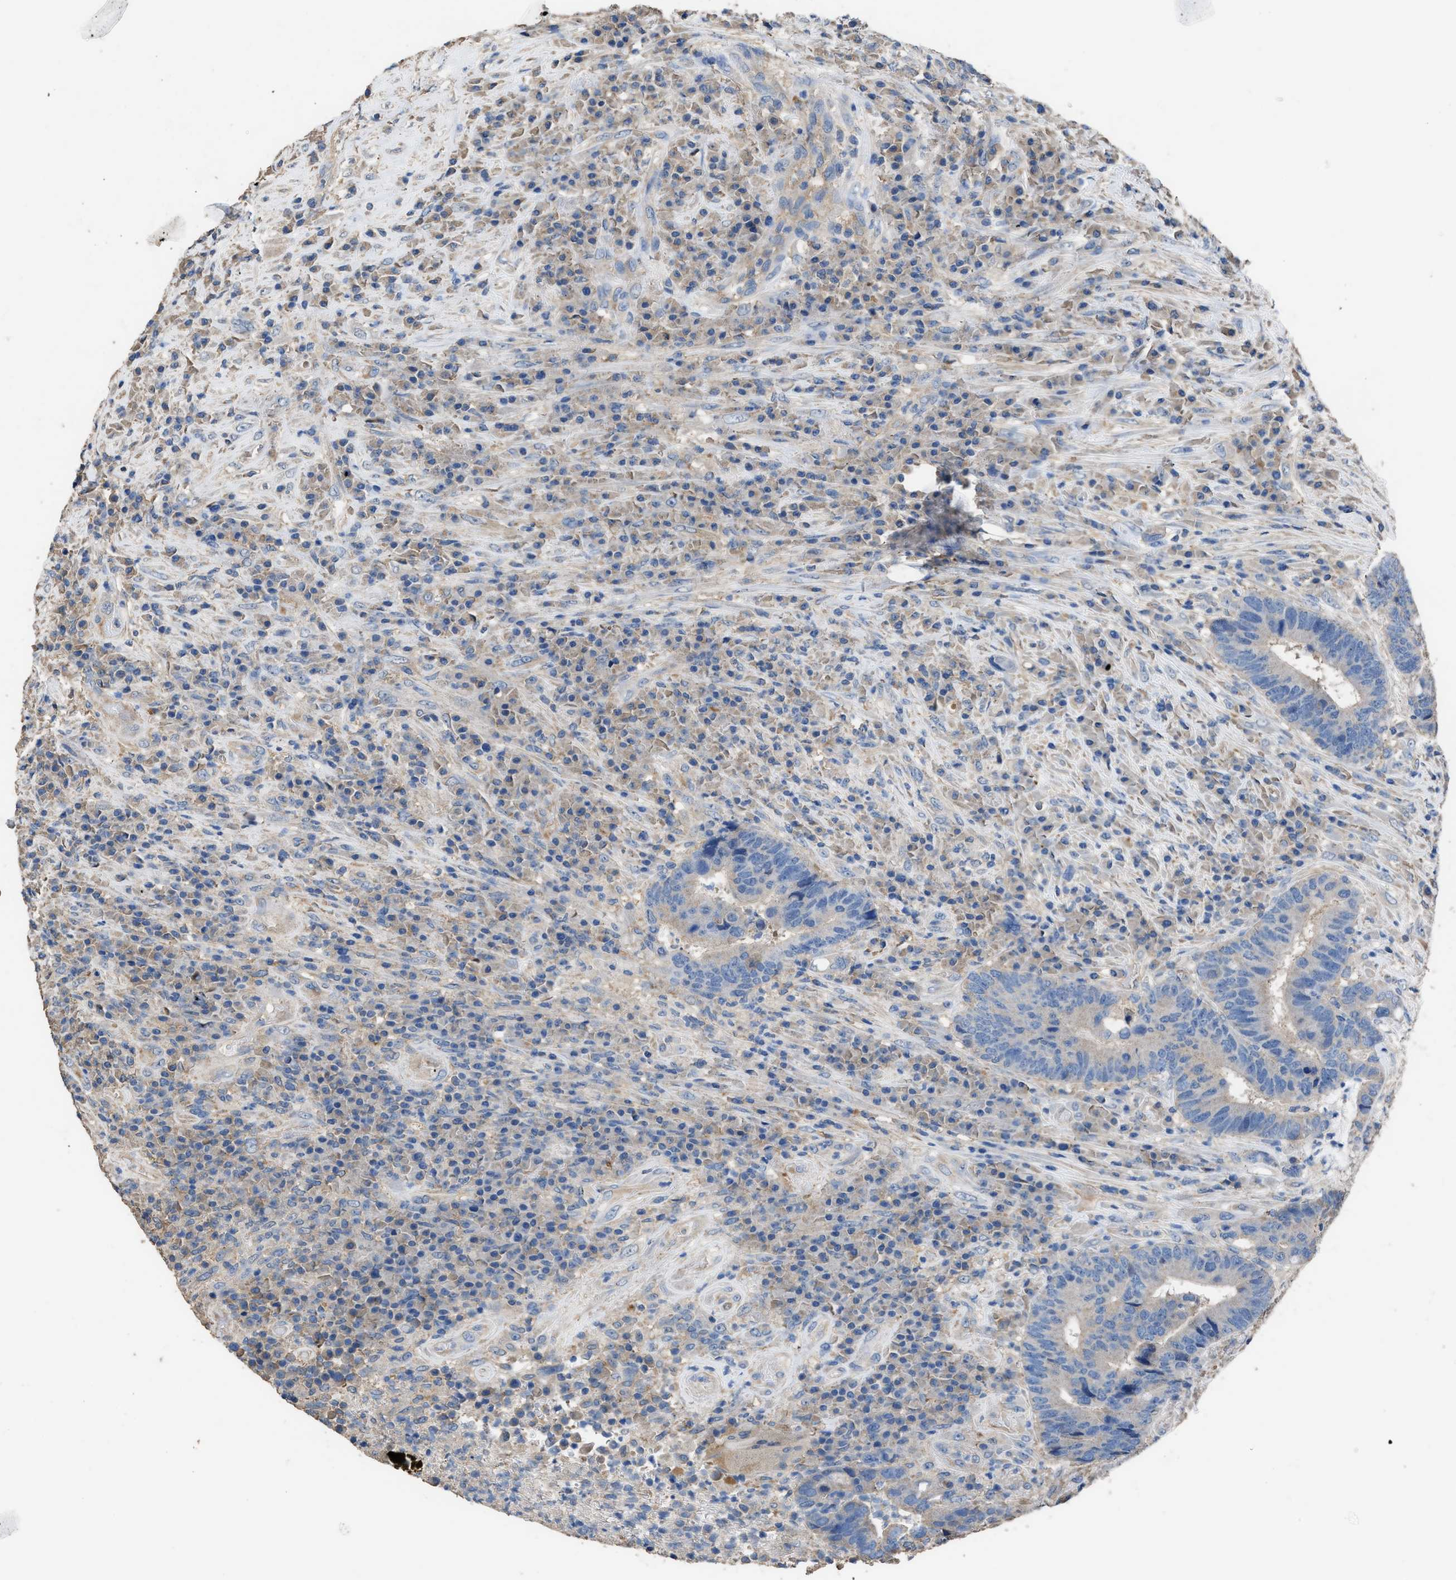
{"staining": {"intensity": "negative", "quantity": "none", "location": "none"}, "tissue": "colorectal cancer", "cell_type": "Tumor cells", "image_type": "cancer", "snomed": [{"axis": "morphology", "description": "Adenocarcinoma, NOS"}, {"axis": "topography", "description": "Rectum"}], "caption": "Photomicrograph shows no protein positivity in tumor cells of colorectal cancer (adenocarcinoma) tissue.", "gene": "ITSN1", "patient": {"sex": "female", "age": 89}}